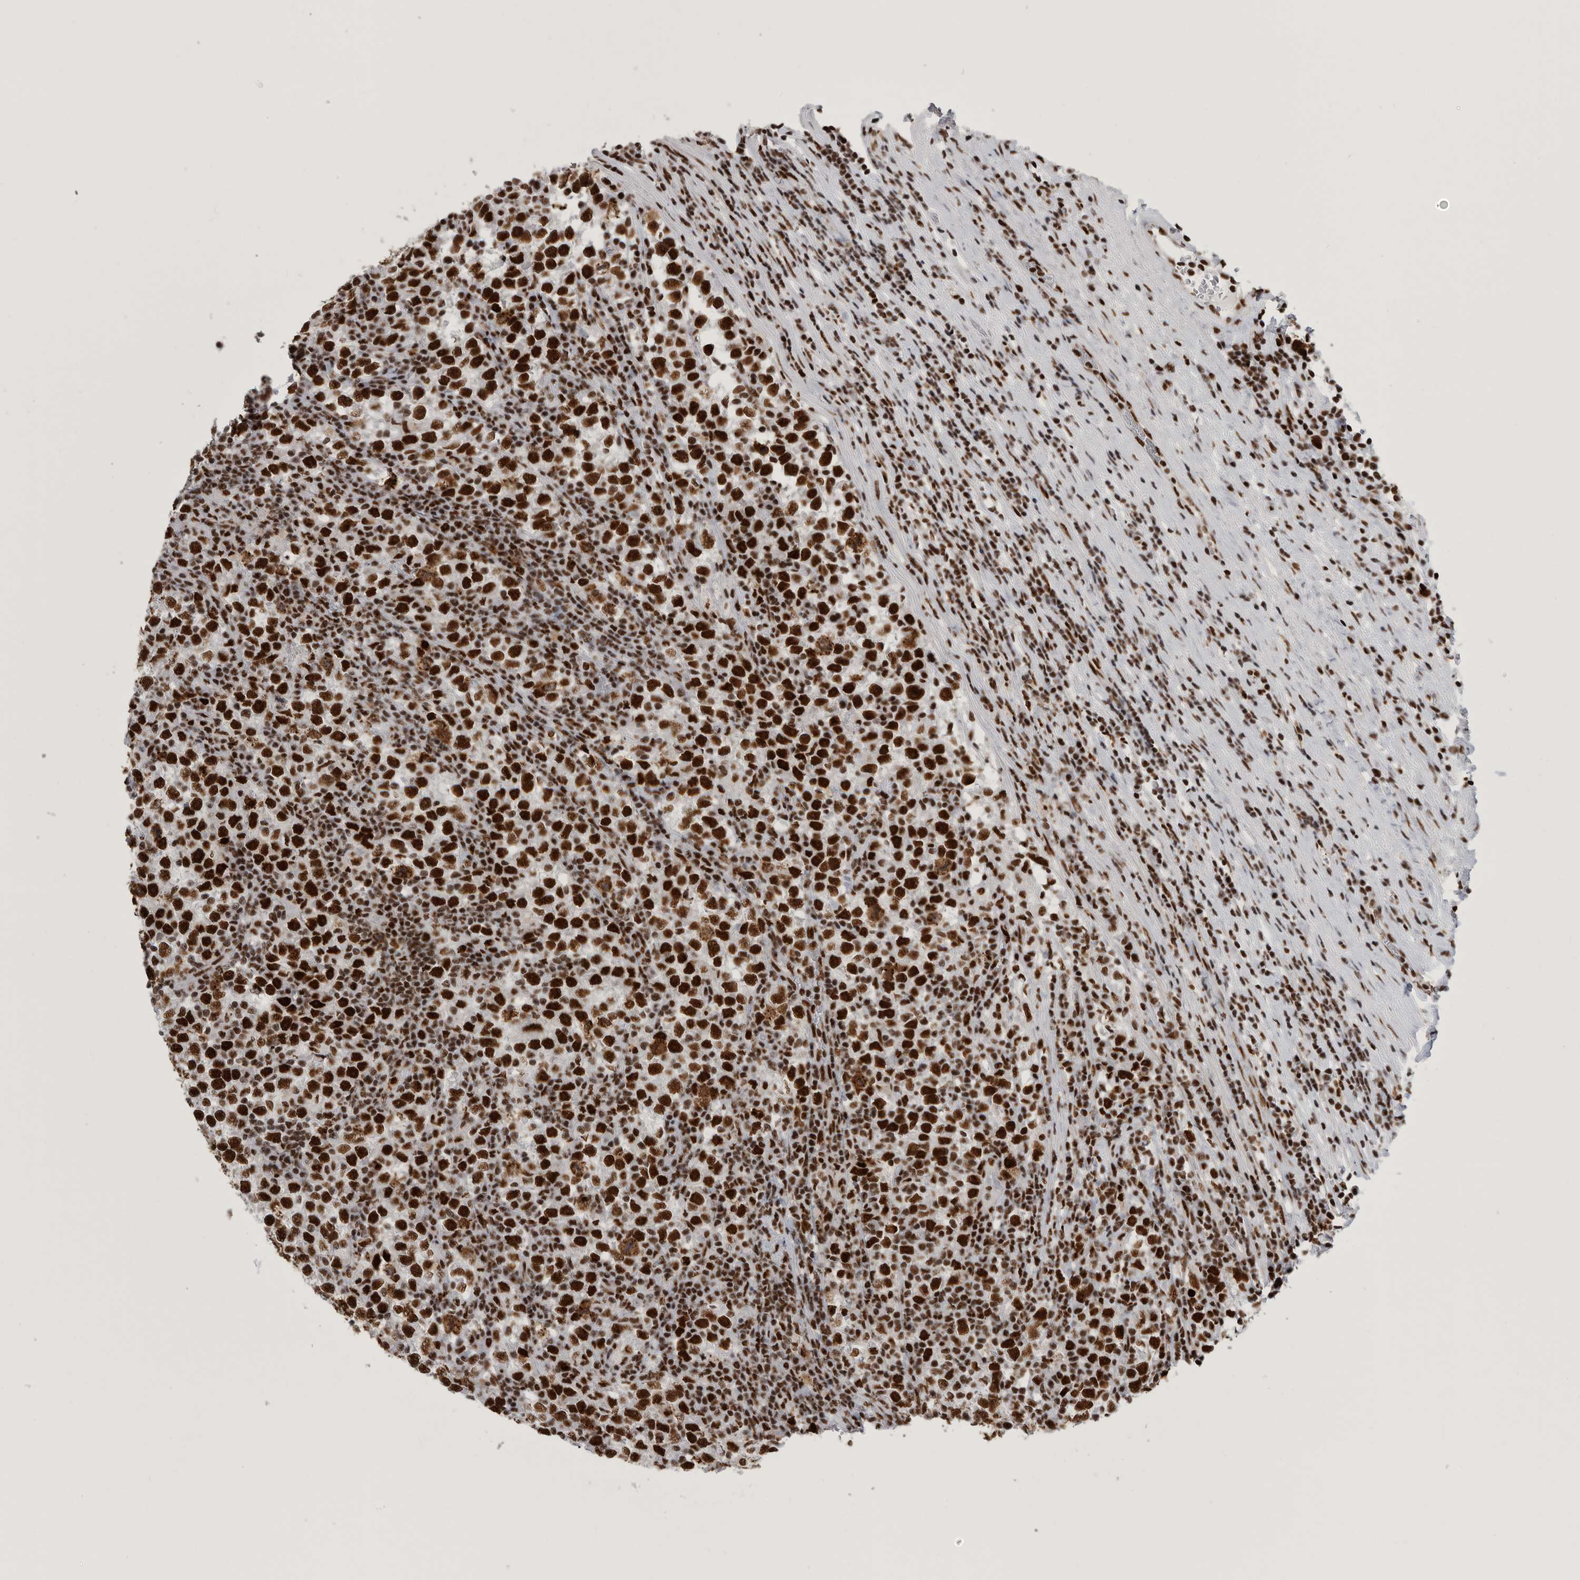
{"staining": {"intensity": "strong", "quantity": ">75%", "location": "nuclear"}, "tissue": "testis cancer", "cell_type": "Tumor cells", "image_type": "cancer", "snomed": [{"axis": "morphology", "description": "Normal tissue, NOS"}, {"axis": "morphology", "description": "Seminoma, NOS"}, {"axis": "topography", "description": "Testis"}], "caption": "A brown stain highlights strong nuclear staining of a protein in testis seminoma tumor cells.", "gene": "BCLAF1", "patient": {"sex": "male", "age": 43}}